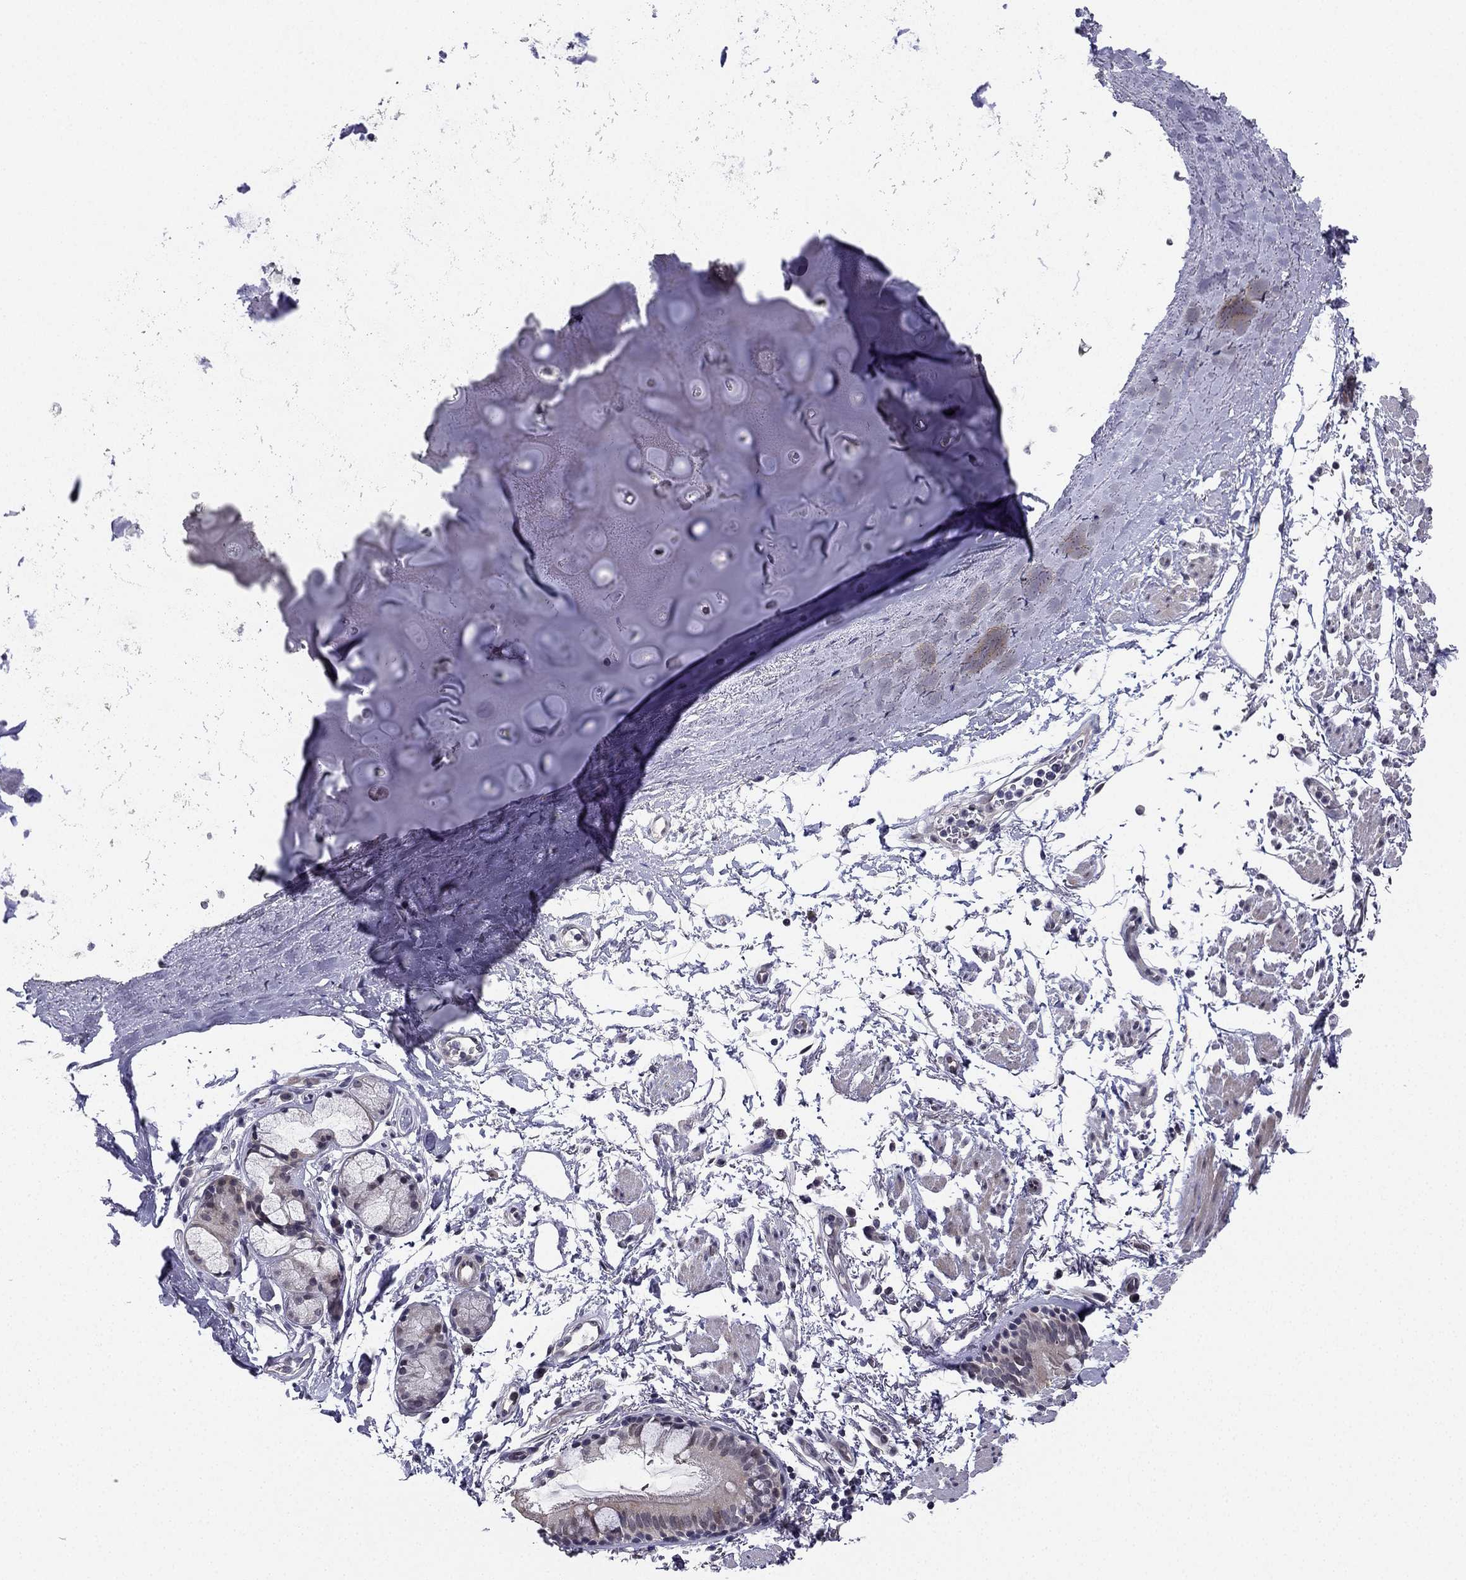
{"staining": {"intensity": "strong", "quantity": "<25%", "location": "cytoplasmic/membranous"}, "tissue": "bronchus", "cell_type": "Respiratory epithelial cells", "image_type": "normal", "snomed": [{"axis": "morphology", "description": "Normal tissue, NOS"}, {"axis": "topography", "description": "Lymph node"}, {"axis": "topography", "description": "Bronchus"}], "caption": "The micrograph displays staining of unremarkable bronchus, revealing strong cytoplasmic/membranous protein positivity (brown color) within respiratory epithelial cells.", "gene": "CHST8", "patient": {"sex": "female", "age": 70}}